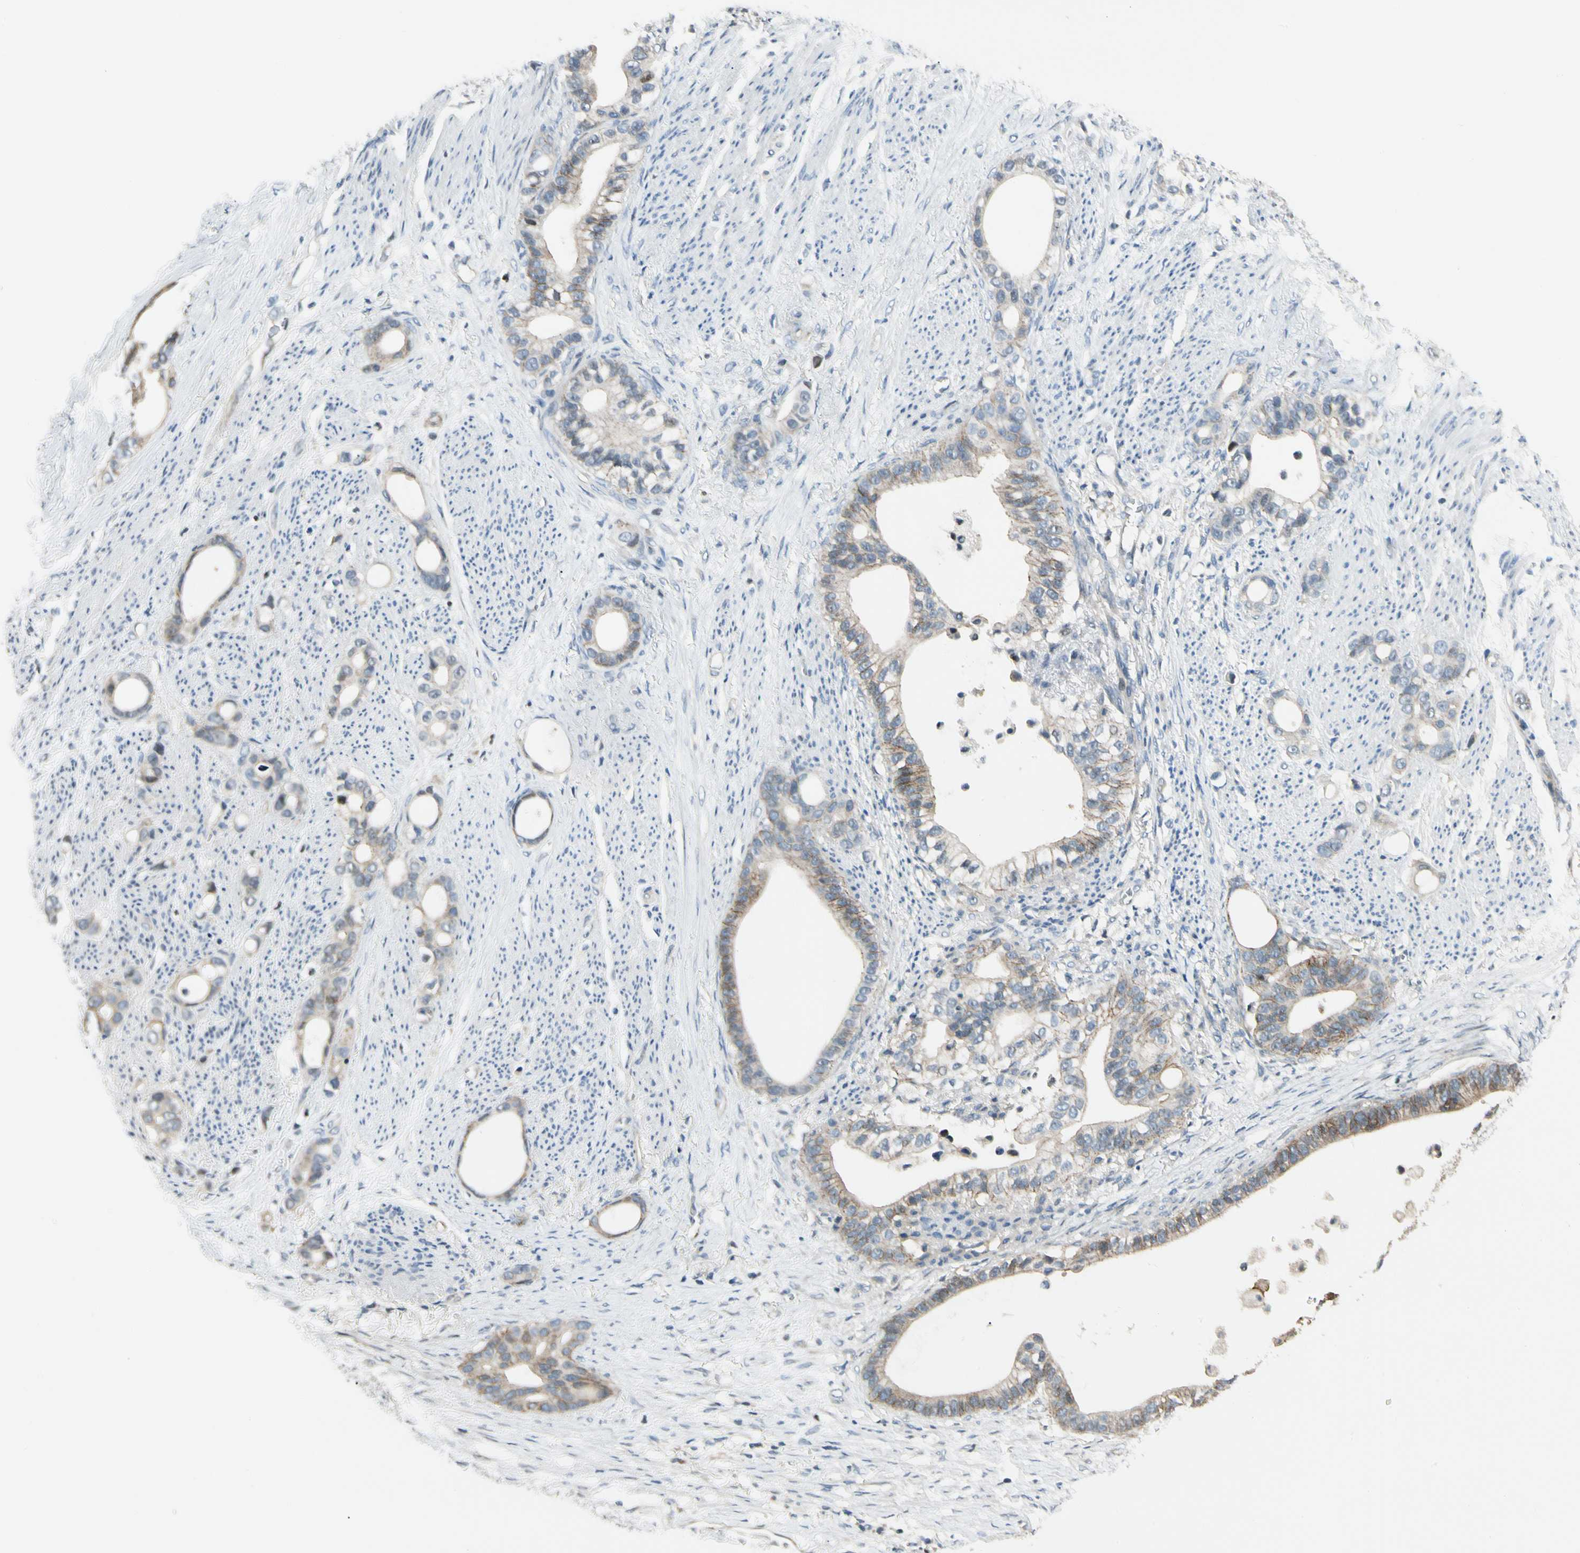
{"staining": {"intensity": "weak", "quantity": ">75%", "location": "cytoplasmic/membranous"}, "tissue": "stomach cancer", "cell_type": "Tumor cells", "image_type": "cancer", "snomed": [{"axis": "morphology", "description": "Adenocarcinoma, NOS"}, {"axis": "topography", "description": "Stomach"}], "caption": "IHC of human adenocarcinoma (stomach) reveals low levels of weak cytoplasmic/membranous expression in approximately >75% of tumor cells. (IHC, brightfield microscopy, high magnification).", "gene": "P3H2", "patient": {"sex": "female", "age": 75}}